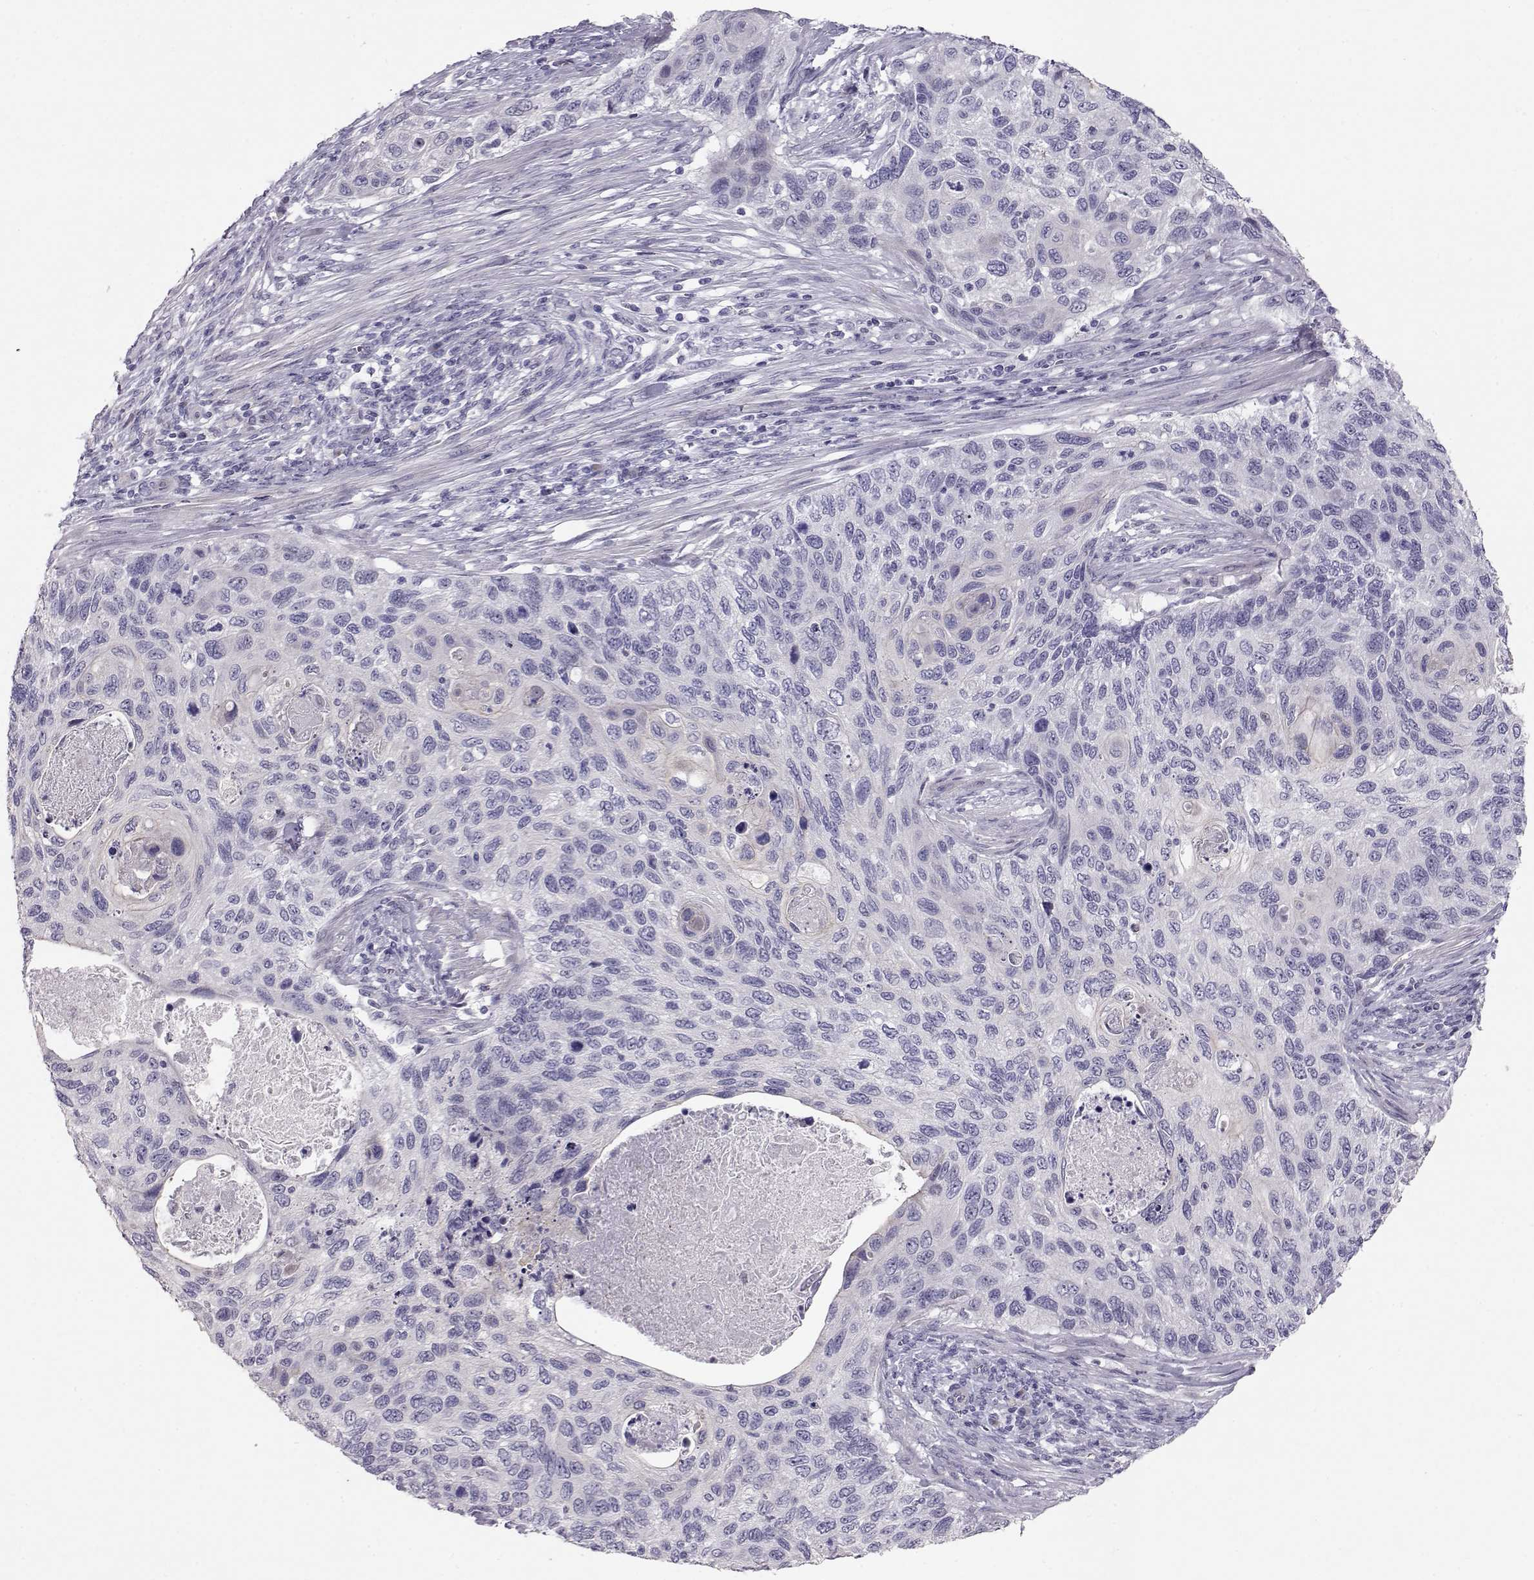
{"staining": {"intensity": "negative", "quantity": "none", "location": "none"}, "tissue": "cervical cancer", "cell_type": "Tumor cells", "image_type": "cancer", "snomed": [{"axis": "morphology", "description": "Squamous cell carcinoma, NOS"}, {"axis": "topography", "description": "Cervix"}], "caption": "This is a image of immunohistochemistry (IHC) staining of squamous cell carcinoma (cervical), which shows no expression in tumor cells.", "gene": "RD3", "patient": {"sex": "female", "age": 70}}